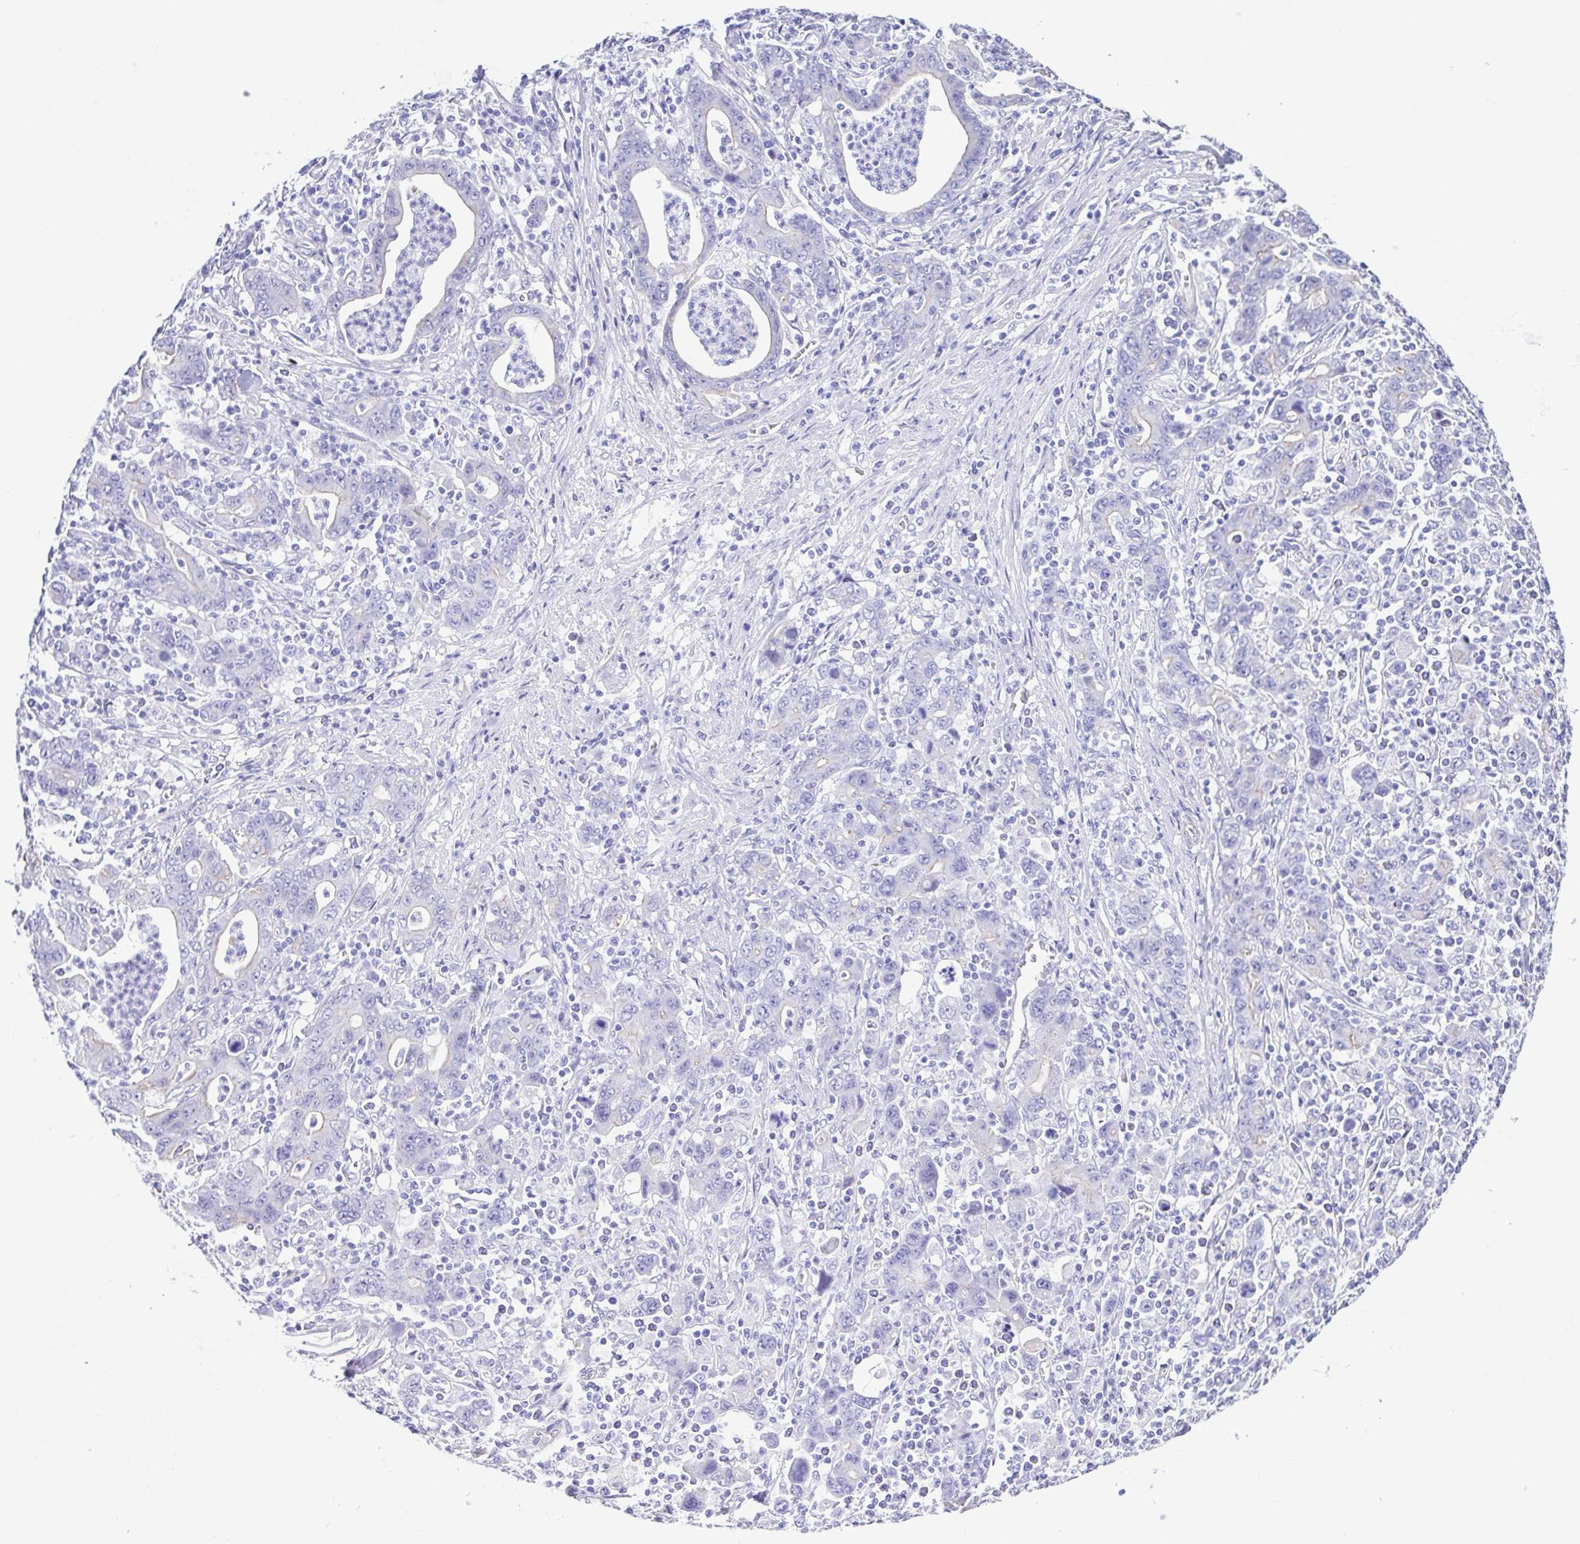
{"staining": {"intensity": "negative", "quantity": "none", "location": "none"}, "tissue": "stomach cancer", "cell_type": "Tumor cells", "image_type": "cancer", "snomed": [{"axis": "morphology", "description": "Adenocarcinoma, NOS"}, {"axis": "topography", "description": "Stomach, upper"}], "caption": "The IHC photomicrograph has no significant positivity in tumor cells of stomach cancer tissue.", "gene": "CYP11A1", "patient": {"sex": "male", "age": 69}}